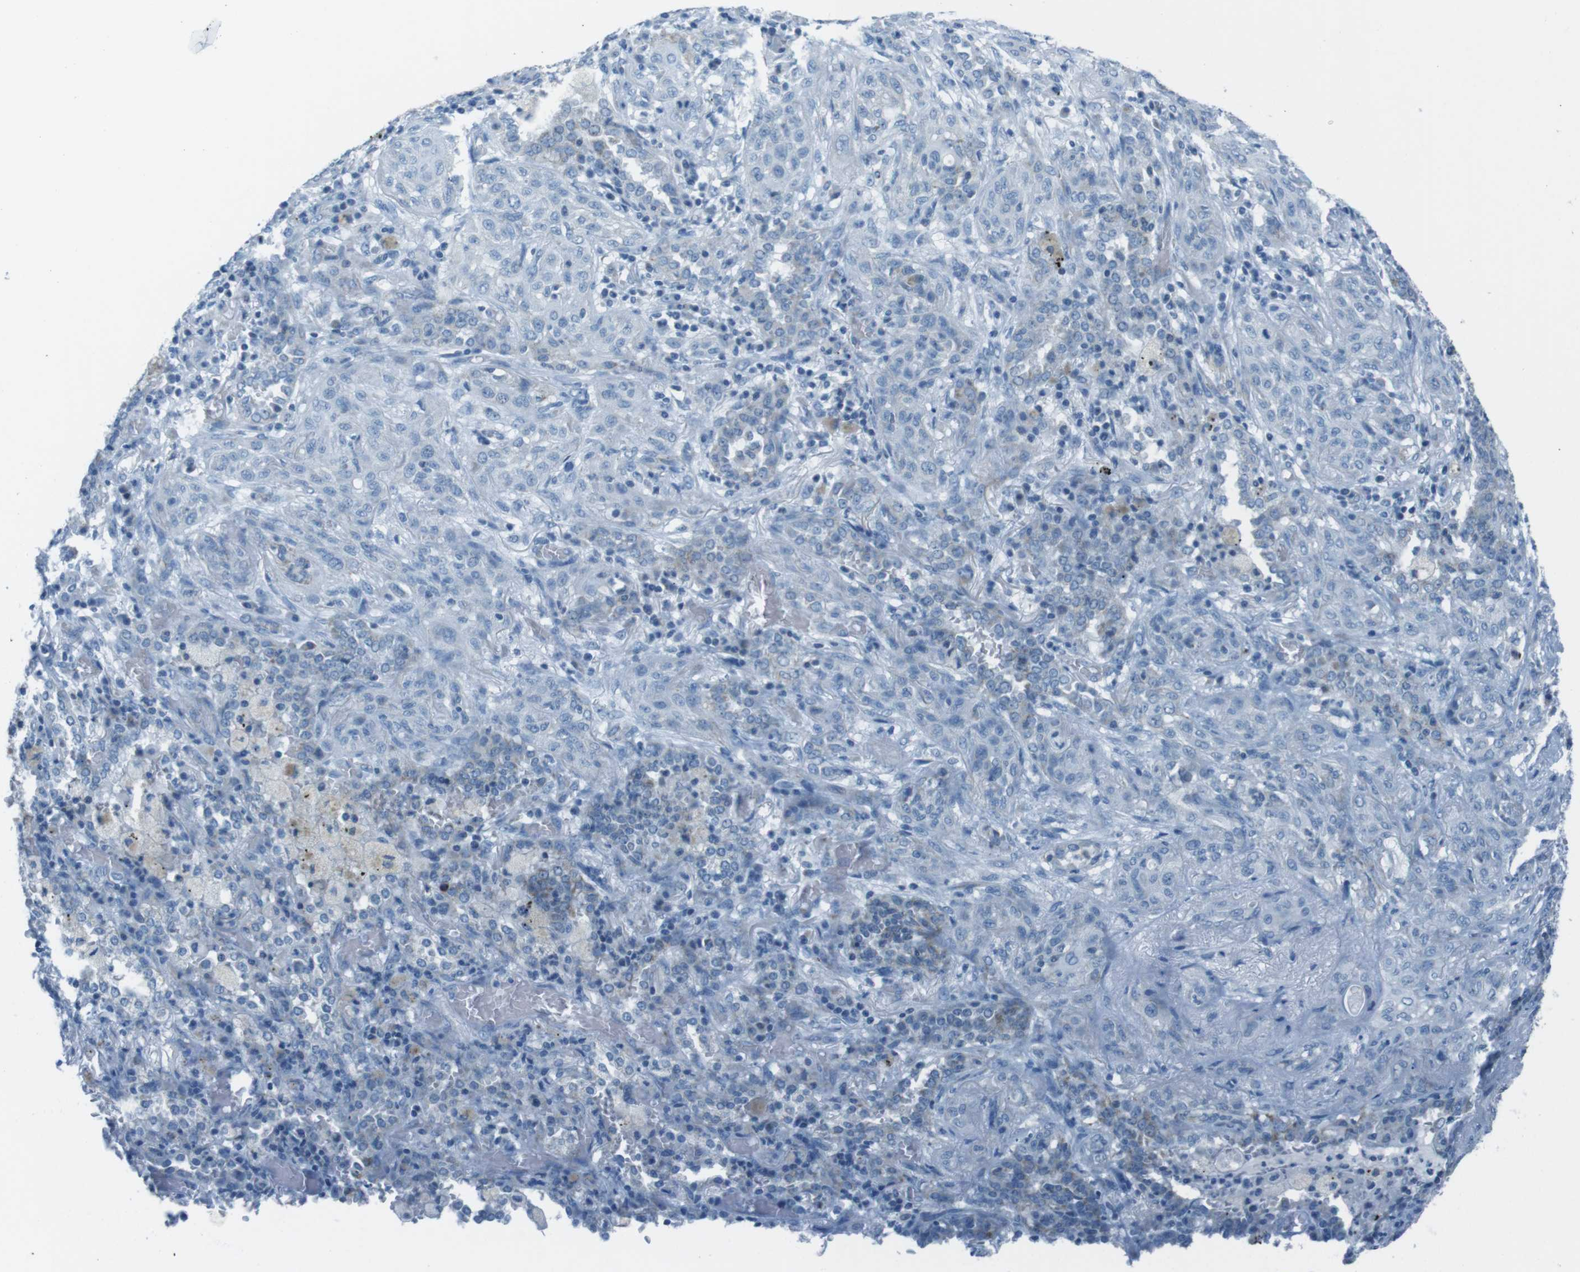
{"staining": {"intensity": "negative", "quantity": "none", "location": "none"}, "tissue": "lung cancer", "cell_type": "Tumor cells", "image_type": "cancer", "snomed": [{"axis": "morphology", "description": "Squamous cell carcinoma, NOS"}, {"axis": "topography", "description": "Lung"}], "caption": "This image is of lung squamous cell carcinoma stained with IHC to label a protein in brown with the nuclei are counter-stained blue. There is no positivity in tumor cells. (Brightfield microscopy of DAB (3,3'-diaminobenzidine) immunohistochemistry (IHC) at high magnification).", "gene": "DNAJA3", "patient": {"sex": "female", "age": 47}}